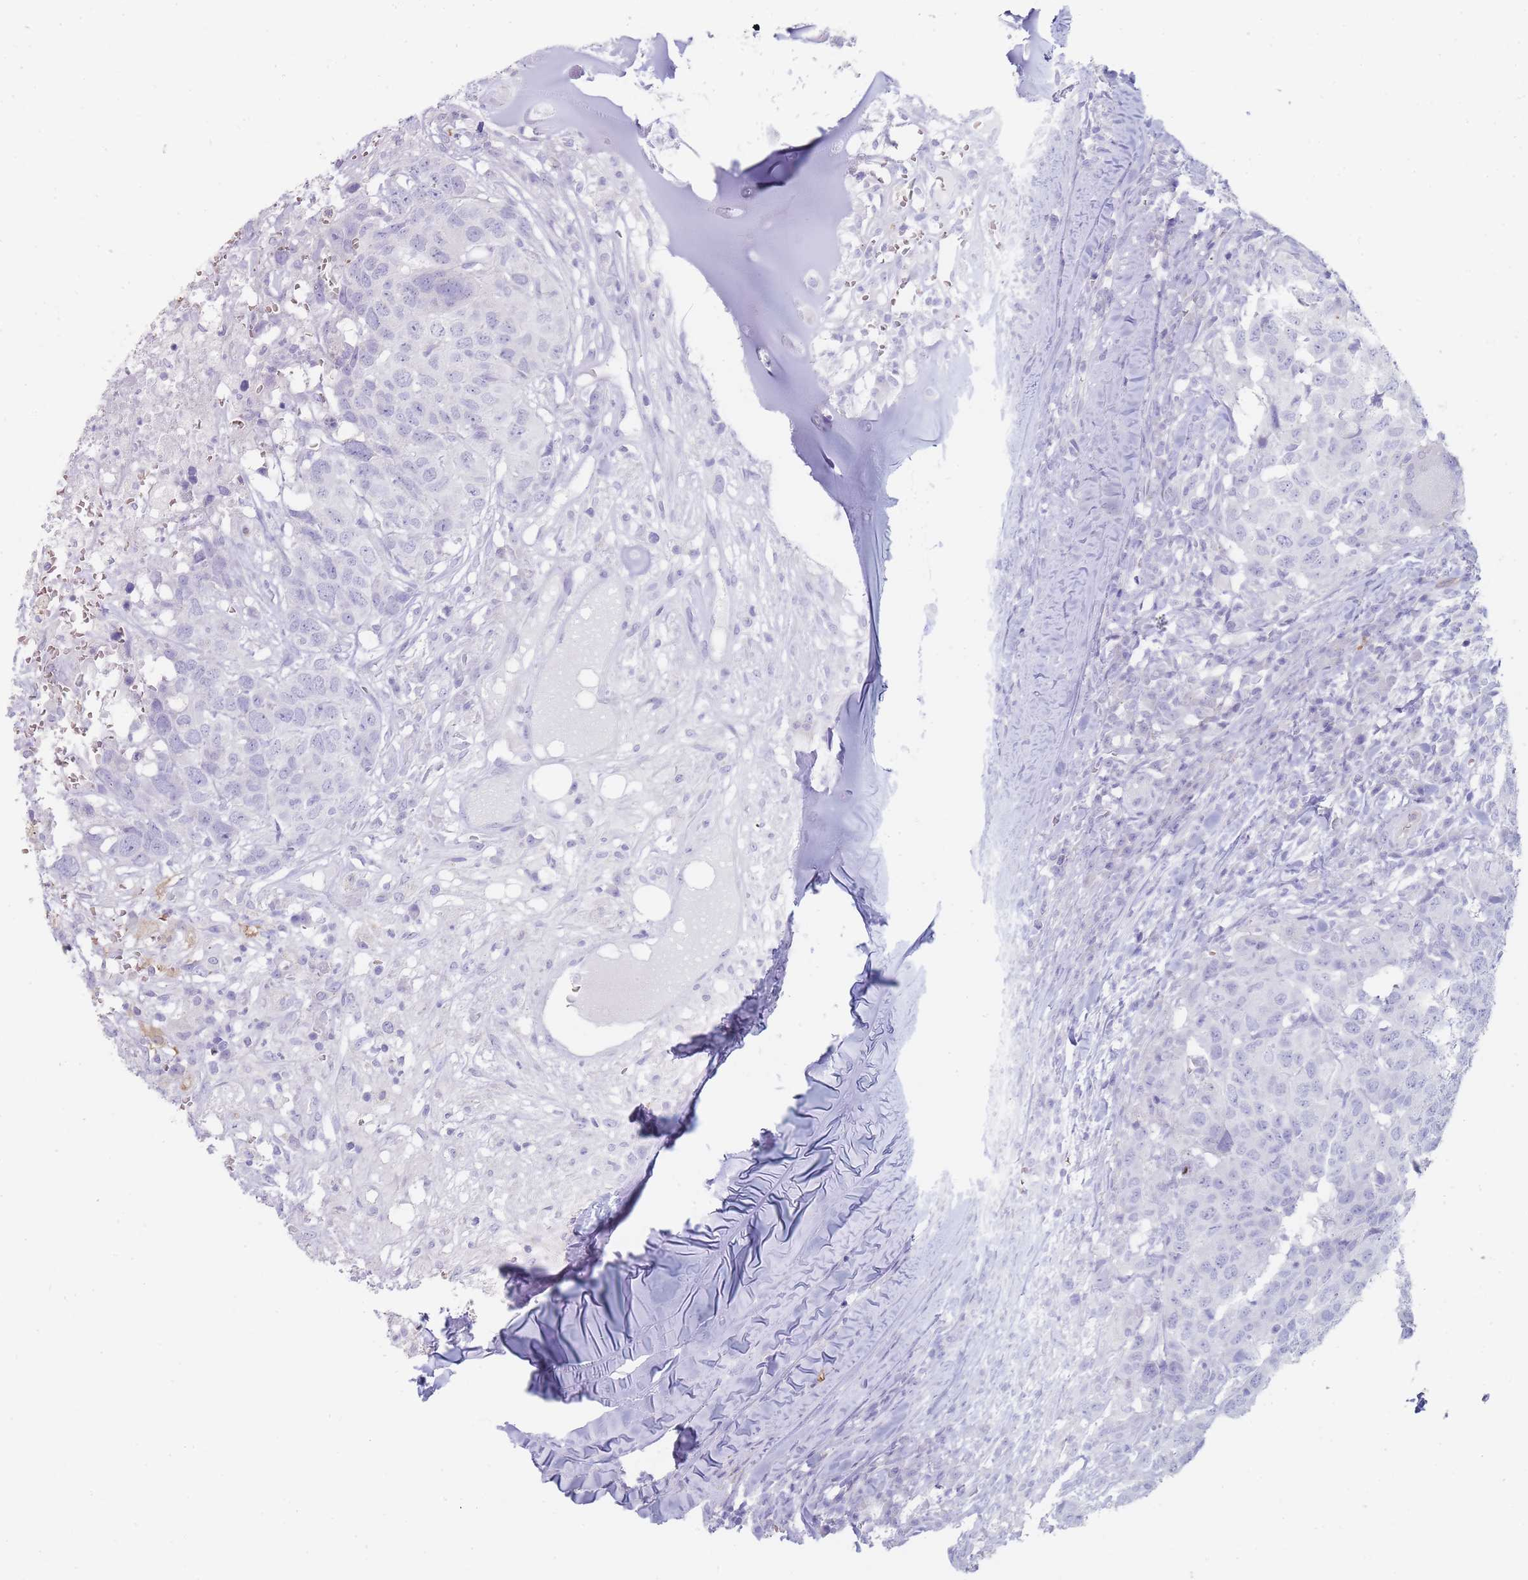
{"staining": {"intensity": "negative", "quantity": "none", "location": "none"}, "tissue": "head and neck cancer", "cell_type": "Tumor cells", "image_type": "cancer", "snomed": [{"axis": "morphology", "description": "Normal tissue, NOS"}, {"axis": "morphology", "description": "Squamous cell carcinoma, NOS"}, {"axis": "topography", "description": "Skeletal muscle"}, {"axis": "topography", "description": "Vascular tissue"}, {"axis": "topography", "description": "Peripheral nerve tissue"}, {"axis": "topography", "description": "Head-Neck"}], "caption": "Protein analysis of head and neck squamous cell carcinoma demonstrates no significant expression in tumor cells.", "gene": "HBG2", "patient": {"sex": "male", "age": 66}}